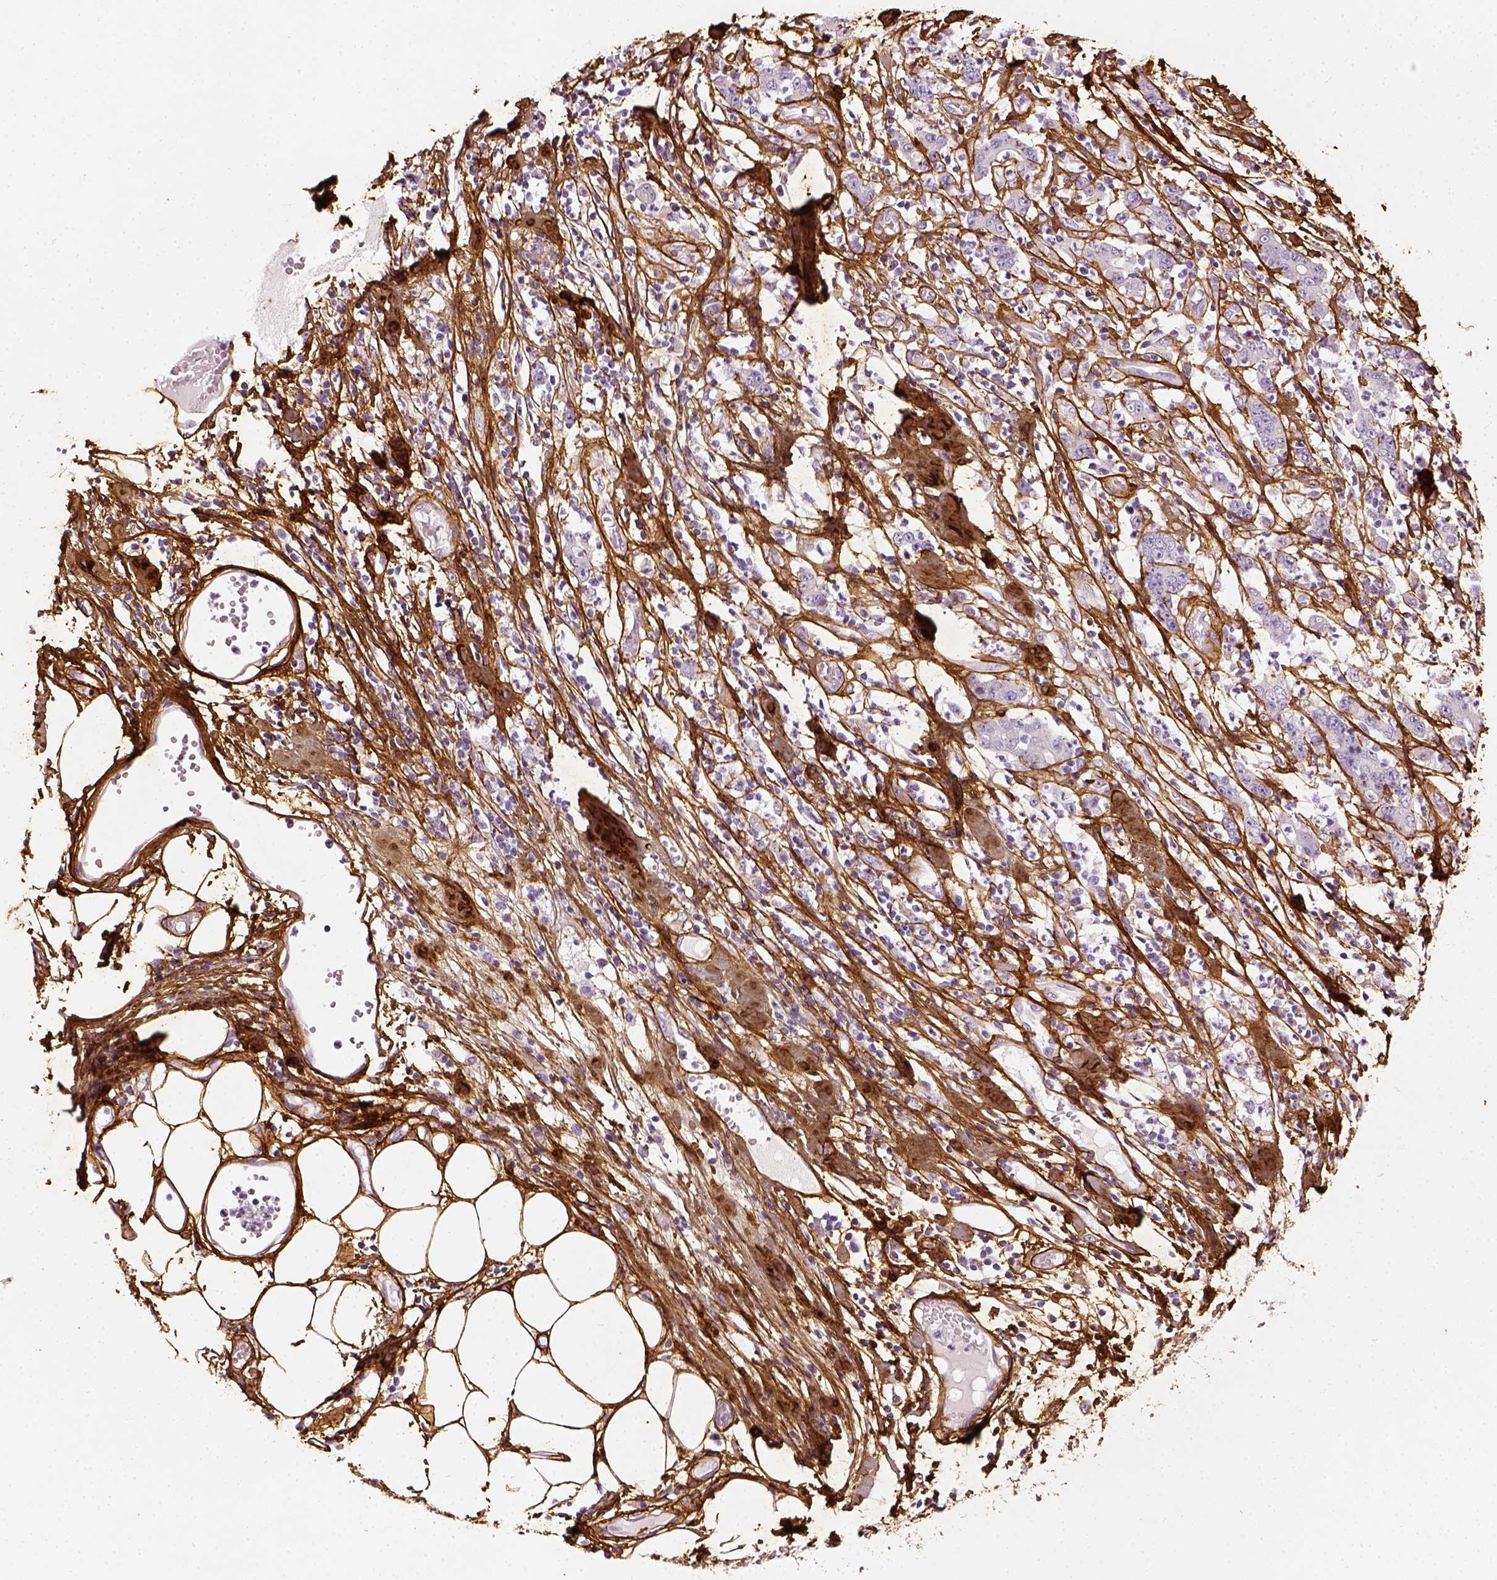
{"staining": {"intensity": "negative", "quantity": "none", "location": "none"}, "tissue": "stomach cancer", "cell_type": "Tumor cells", "image_type": "cancer", "snomed": [{"axis": "morphology", "description": "Adenocarcinoma, NOS"}, {"axis": "topography", "description": "Stomach, upper"}], "caption": "Adenocarcinoma (stomach) stained for a protein using immunohistochemistry (IHC) displays no staining tumor cells.", "gene": "COL6A2", "patient": {"sex": "male", "age": 68}}